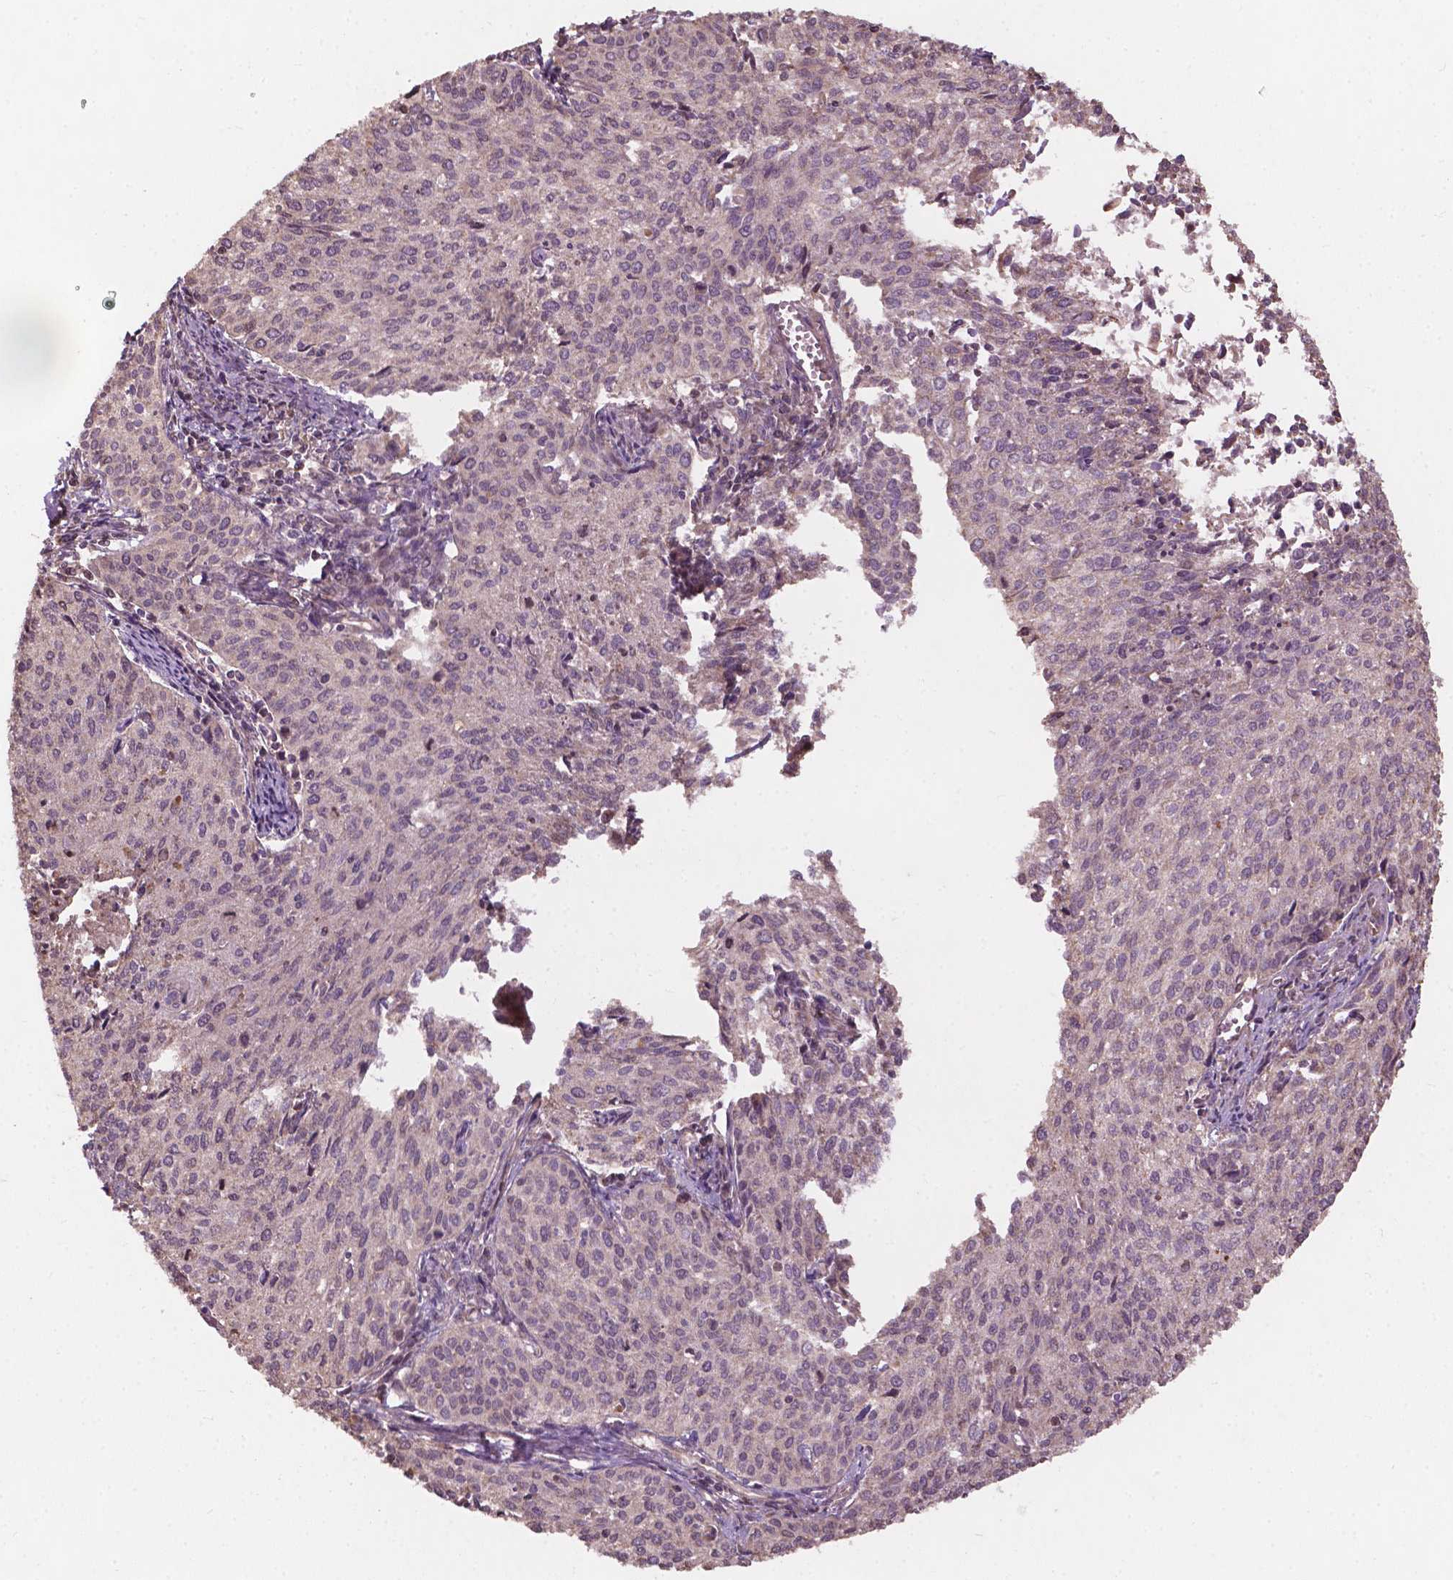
{"staining": {"intensity": "negative", "quantity": "none", "location": "none"}, "tissue": "cervical cancer", "cell_type": "Tumor cells", "image_type": "cancer", "snomed": [{"axis": "morphology", "description": "Squamous cell carcinoma, NOS"}, {"axis": "topography", "description": "Cervix"}], "caption": "IHC photomicrograph of neoplastic tissue: human cervical cancer stained with DAB reveals no significant protein staining in tumor cells. (DAB (3,3'-diaminobenzidine) immunohistochemistry with hematoxylin counter stain).", "gene": "CDC42BPA", "patient": {"sex": "female", "age": 38}}